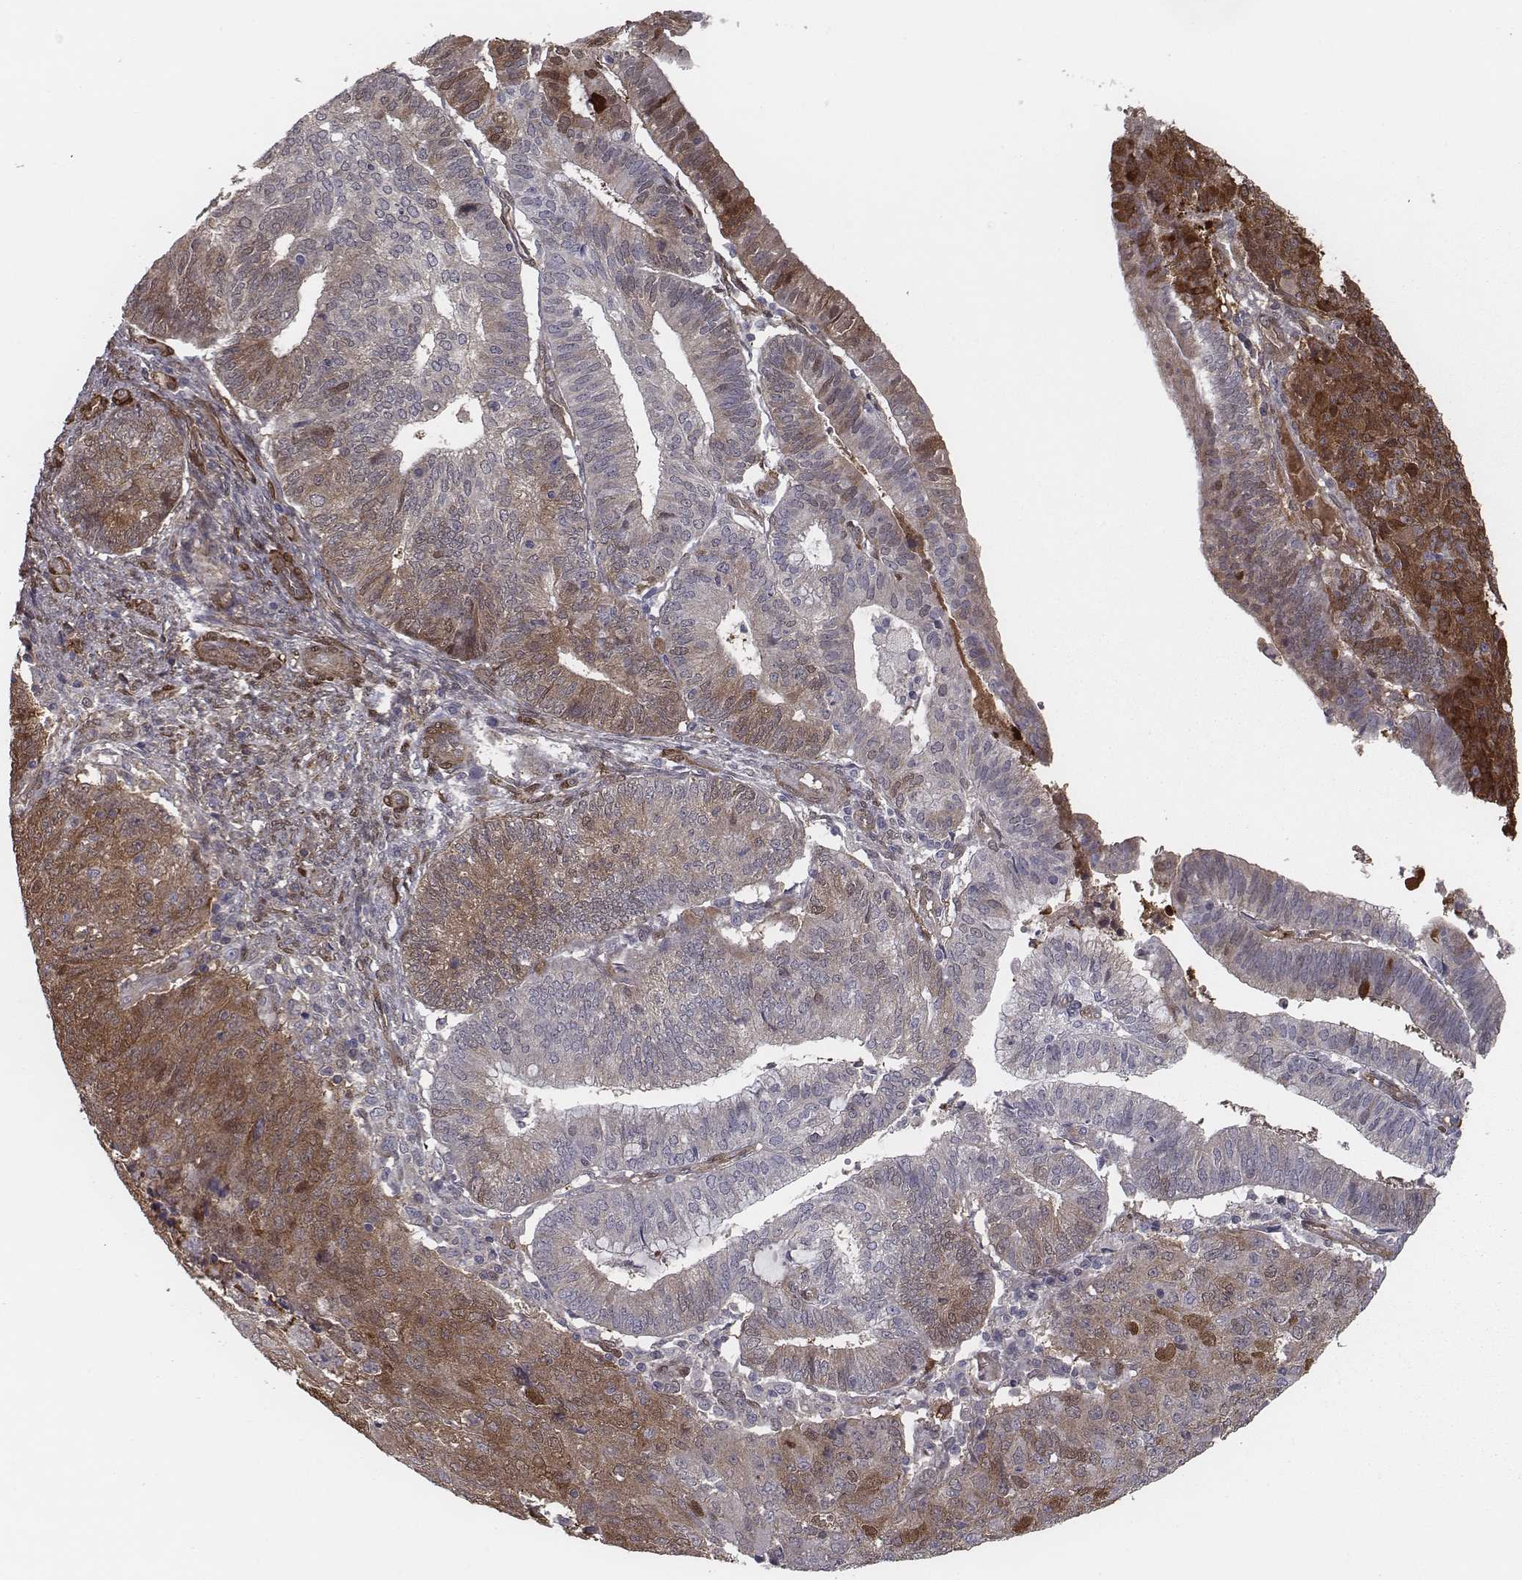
{"staining": {"intensity": "strong", "quantity": "25%-75%", "location": "cytoplasmic/membranous"}, "tissue": "endometrial cancer", "cell_type": "Tumor cells", "image_type": "cancer", "snomed": [{"axis": "morphology", "description": "Adenocarcinoma, NOS"}, {"axis": "topography", "description": "Endometrium"}], "caption": "Protein expression by immunohistochemistry demonstrates strong cytoplasmic/membranous expression in about 25%-75% of tumor cells in endometrial cancer (adenocarcinoma).", "gene": "ISYNA1", "patient": {"sex": "female", "age": 82}}